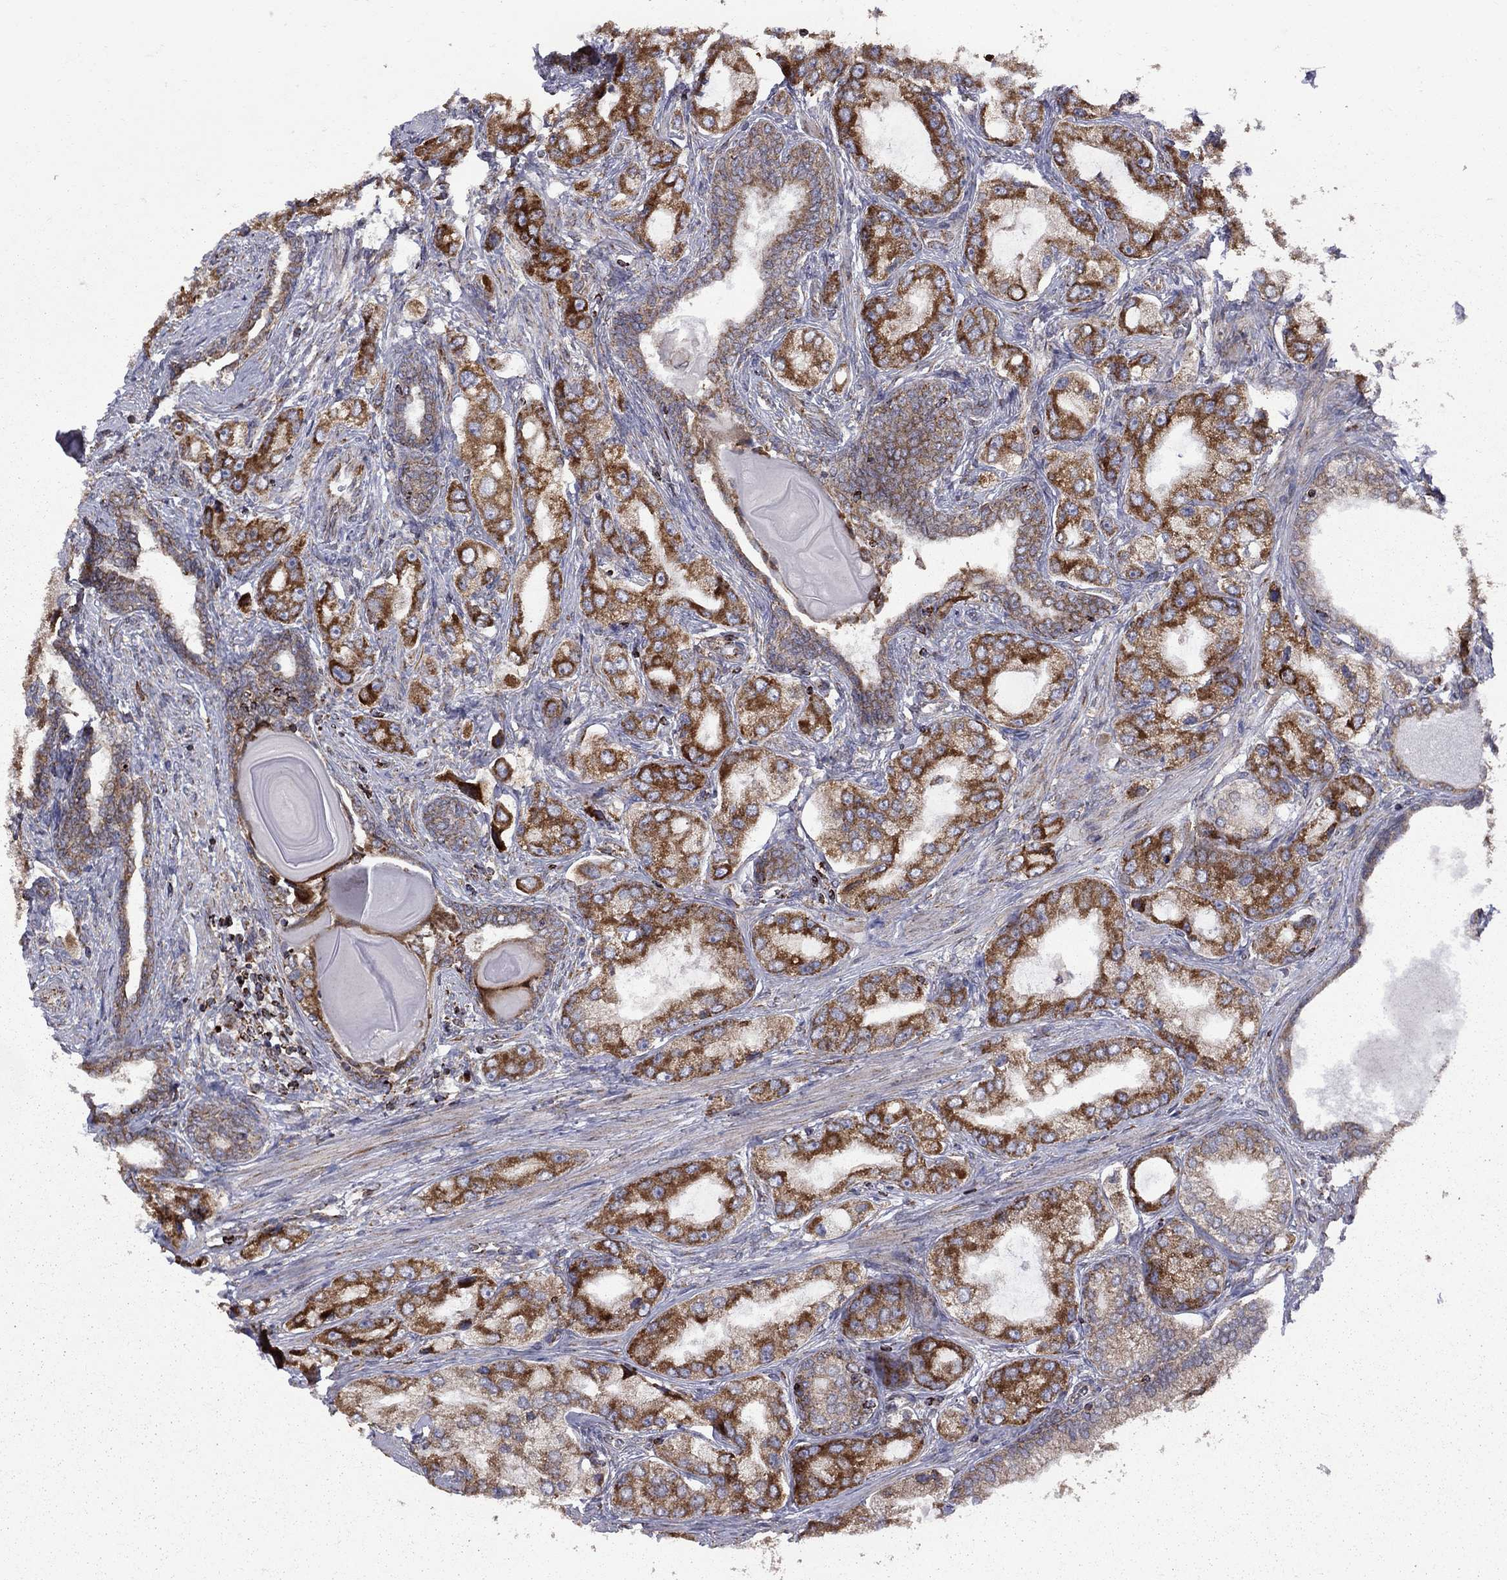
{"staining": {"intensity": "strong", "quantity": "25%-75%", "location": "cytoplasmic/membranous"}, "tissue": "prostate cancer", "cell_type": "Tumor cells", "image_type": "cancer", "snomed": [{"axis": "morphology", "description": "Adenocarcinoma, Low grade"}, {"axis": "topography", "description": "Prostate"}], "caption": "Protein staining displays strong cytoplasmic/membranous positivity in approximately 25%-75% of tumor cells in low-grade adenocarcinoma (prostate). Using DAB (brown) and hematoxylin (blue) stains, captured at high magnification using brightfield microscopy.", "gene": "CLPTM1", "patient": {"sex": "male", "age": 69}}